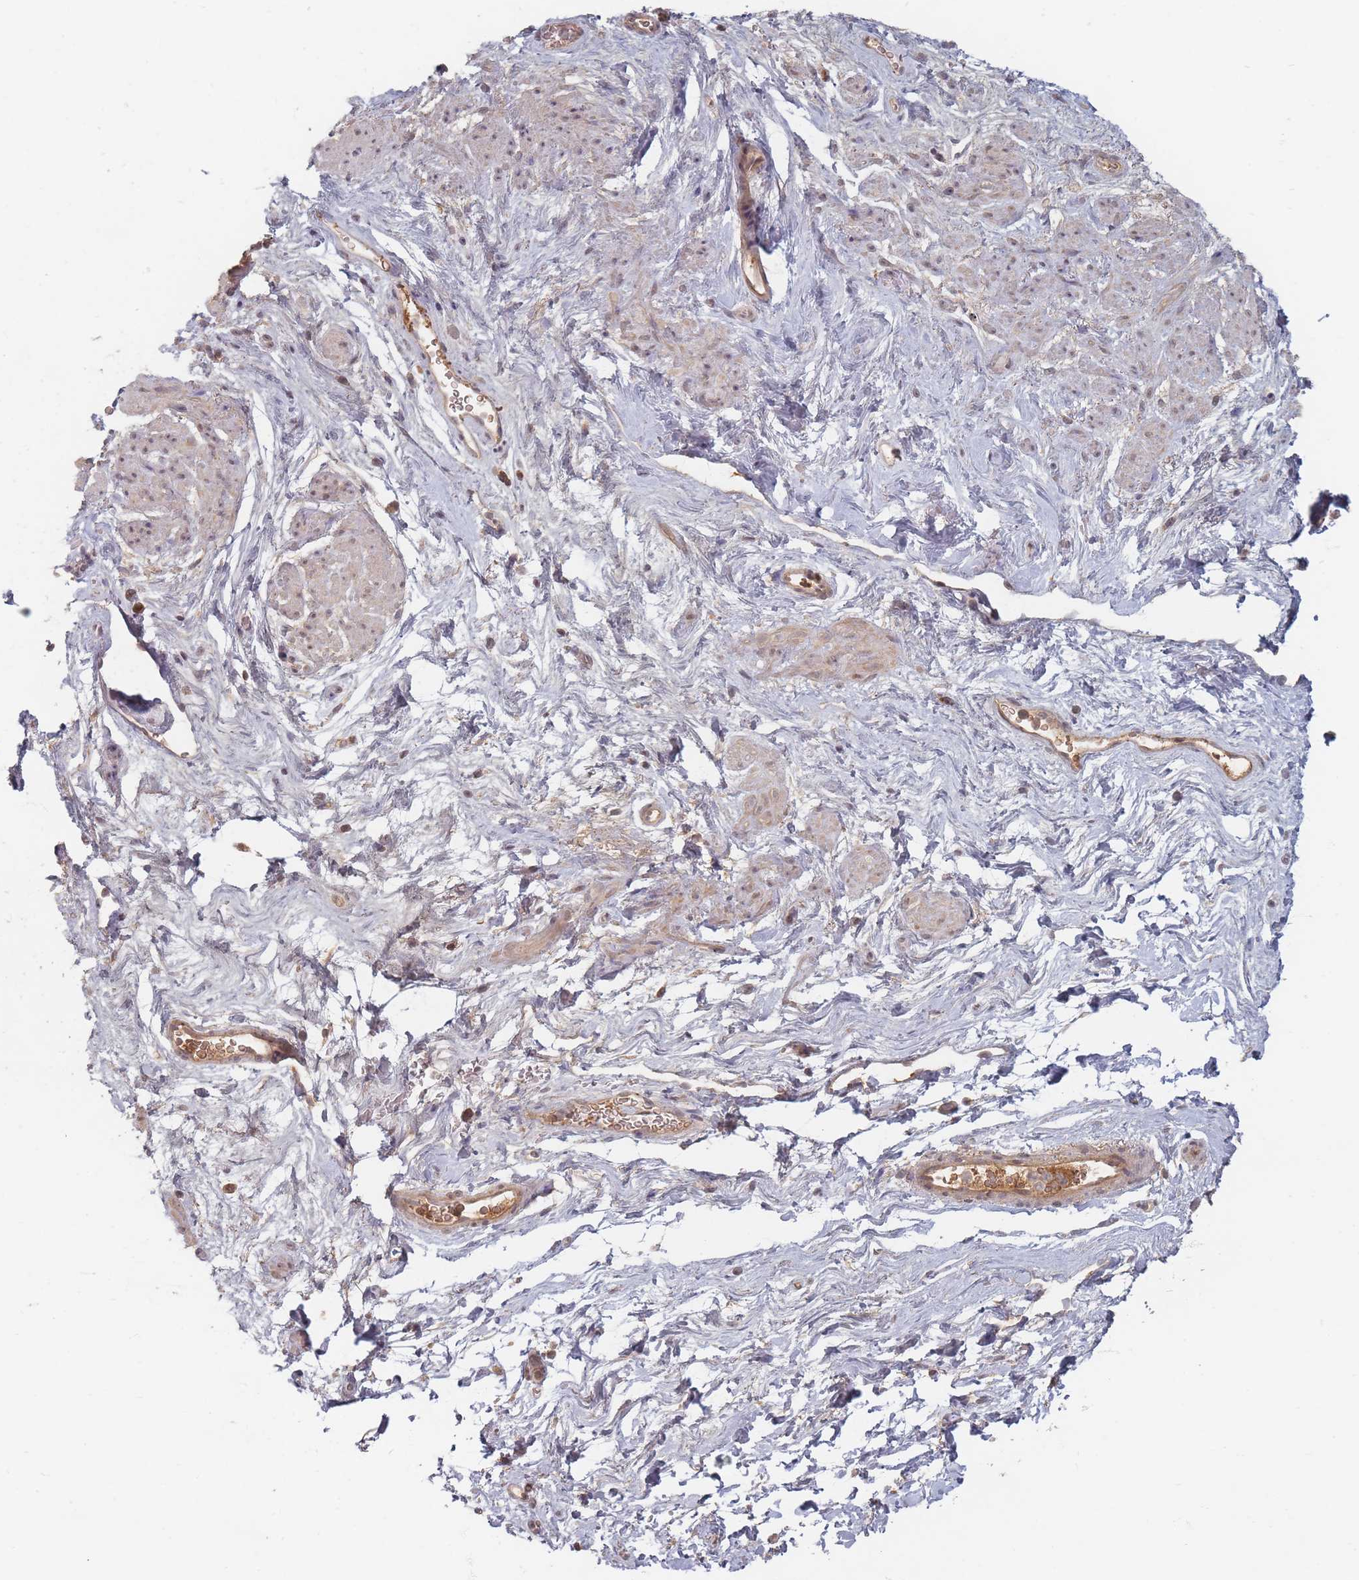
{"staining": {"intensity": "weak", "quantity": "<25%", "location": "cytoplasmic/membranous"}, "tissue": "smooth muscle", "cell_type": "Smooth muscle cells", "image_type": "normal", "snomed": [{"axis": "morphology", "description": "Normal tissue, NOS"}, {"axis": "topography", "description": "Smooth muscle"}, {"axis": "topography", "description": "Peripheral nerve tissue"}], "caption": "A micrograph of human smooth muscle is negative for staining in smooth muscle cells.", "gene": "OR2M4", "patient": {"sex": "male", "age": 69}}